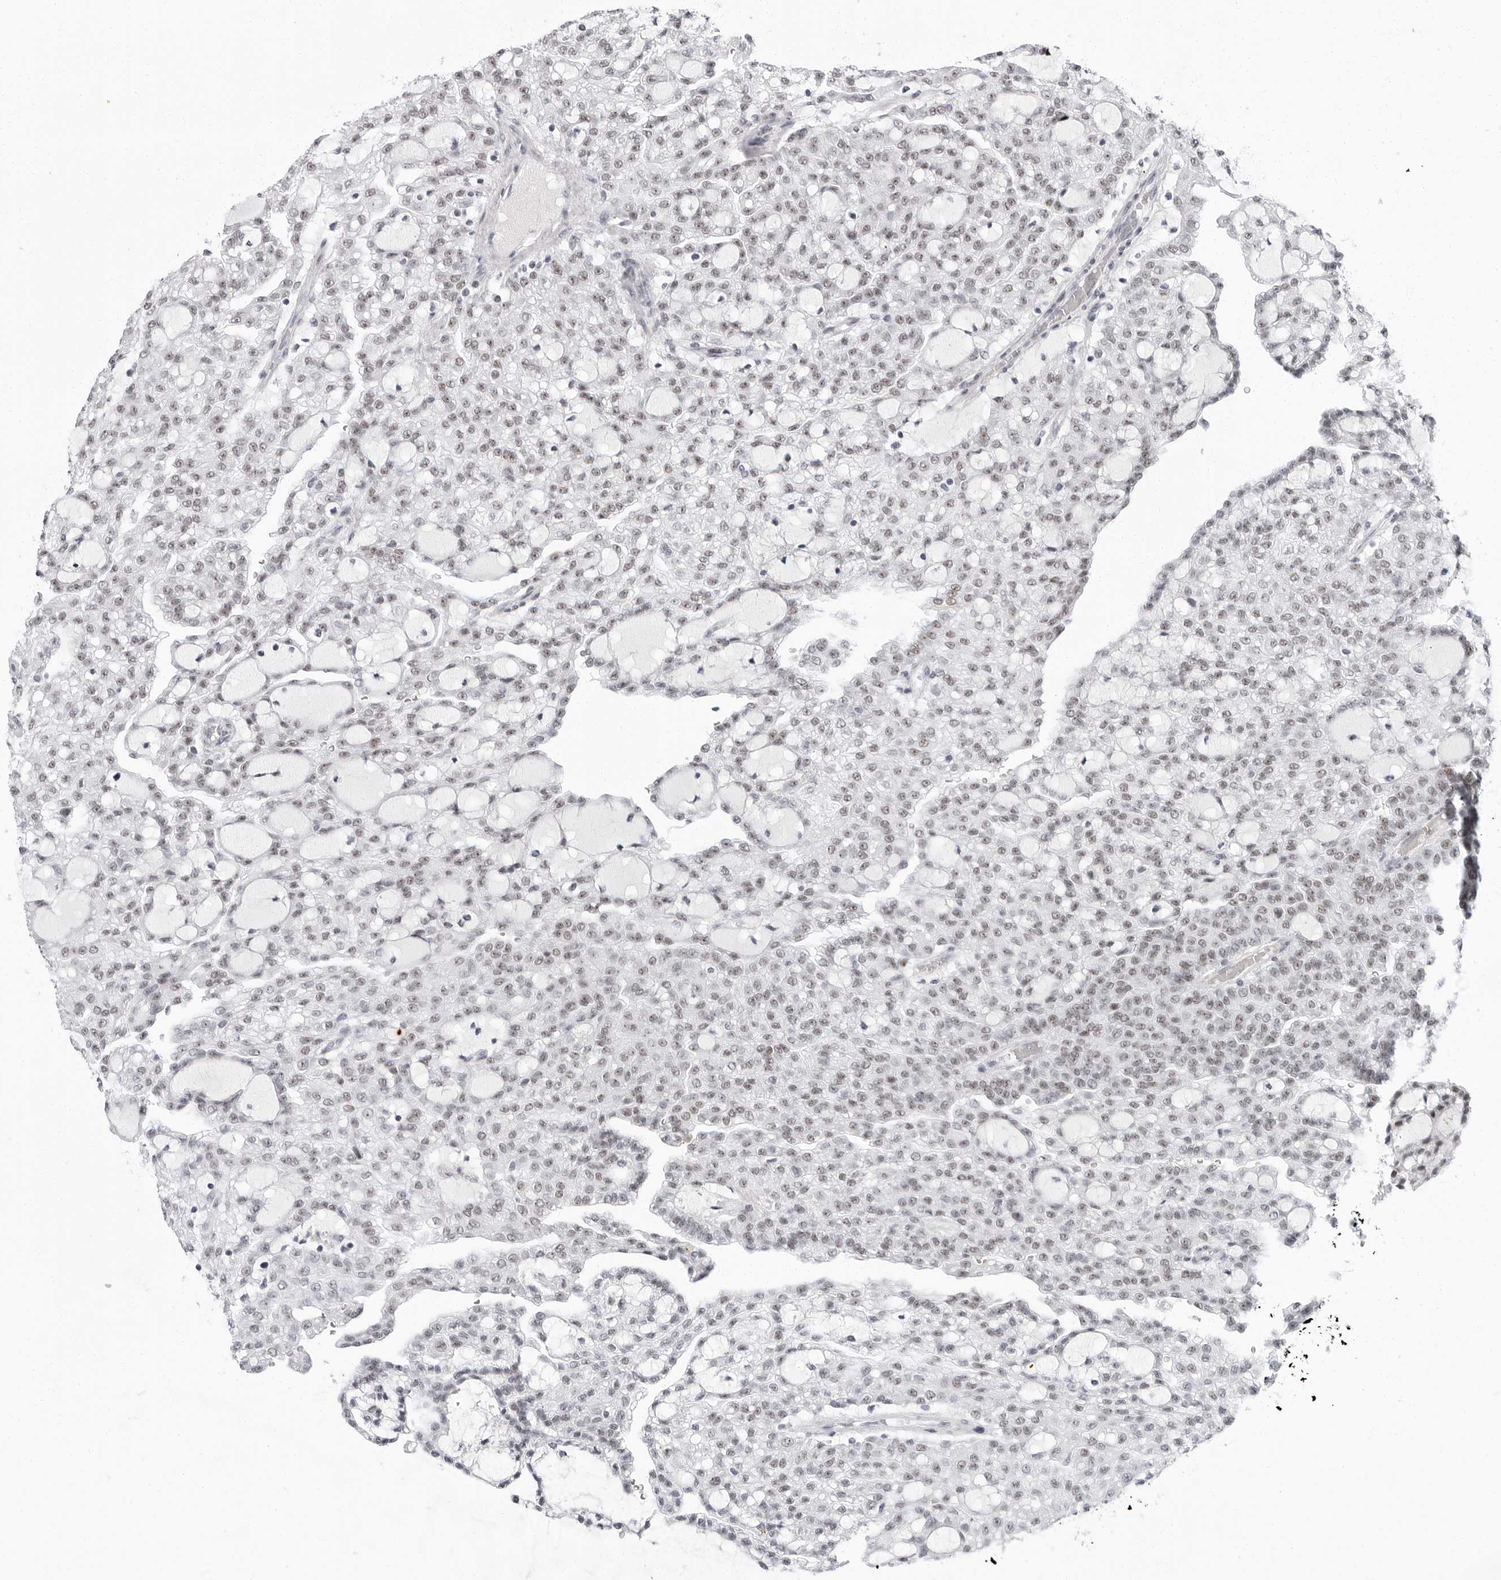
{"staining": {"intensity": "weak", "quantity": ">75%", "location": "nuclear"}, "tissue": "renal cancer", "cell_type": "Tumor cells", "image_type": "cancer", "snomed": [{"axis": "morphology", "description": "Adenocarcinoma, NOS"}, {"axis": "topography", "description": "Kidney"}], "caption": "High-power microscopy captured an immunohistochemistry histopathology image of renal cancer (adenocarcinoma), revealing weak nuclear expression in approximately >75% of tumor cells.", "gene": "VEZF1", "patient": {"sex": "male", "age": 63}}